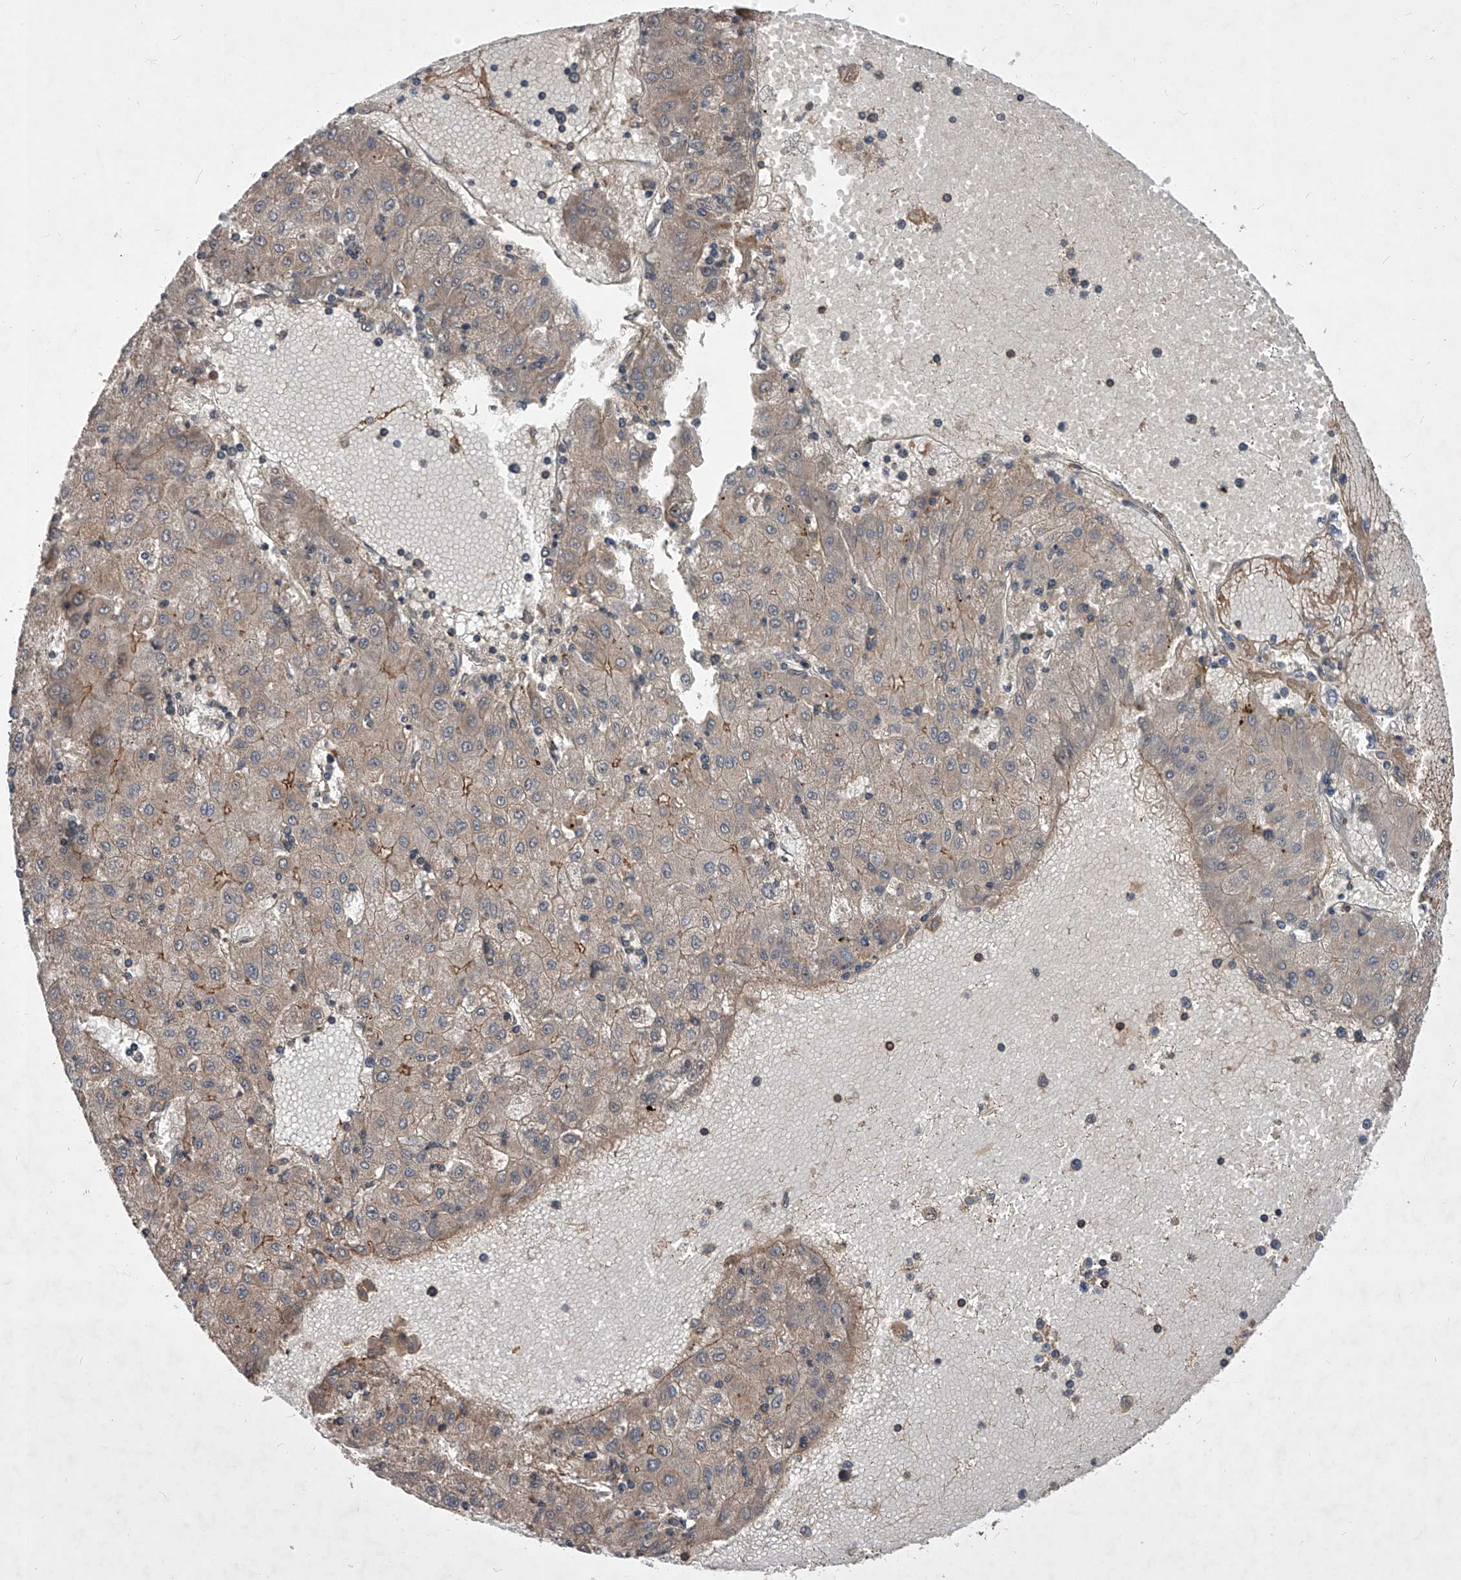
{"staining": {"intensity": "moderate", "quantity": "<25%", "location": "cytoplasmic/membranous"}, "tissue": "liver cancer", "cell_type": "Tumor cells", "image_type": "cancer", "snomed": [{"axis": "morphology", "description": "Carcinoma, Hepatocellular, NOS"}, {"axis": "topography", "description": "Liver"}], "caption": "Tumor cells demonstrate low levels of moderate cytoplasmic/membranous expression in approximately <25% of cells in human liver cancer.", "gene": "CUL7", "patient": {"sex": "male", "age": 72}}